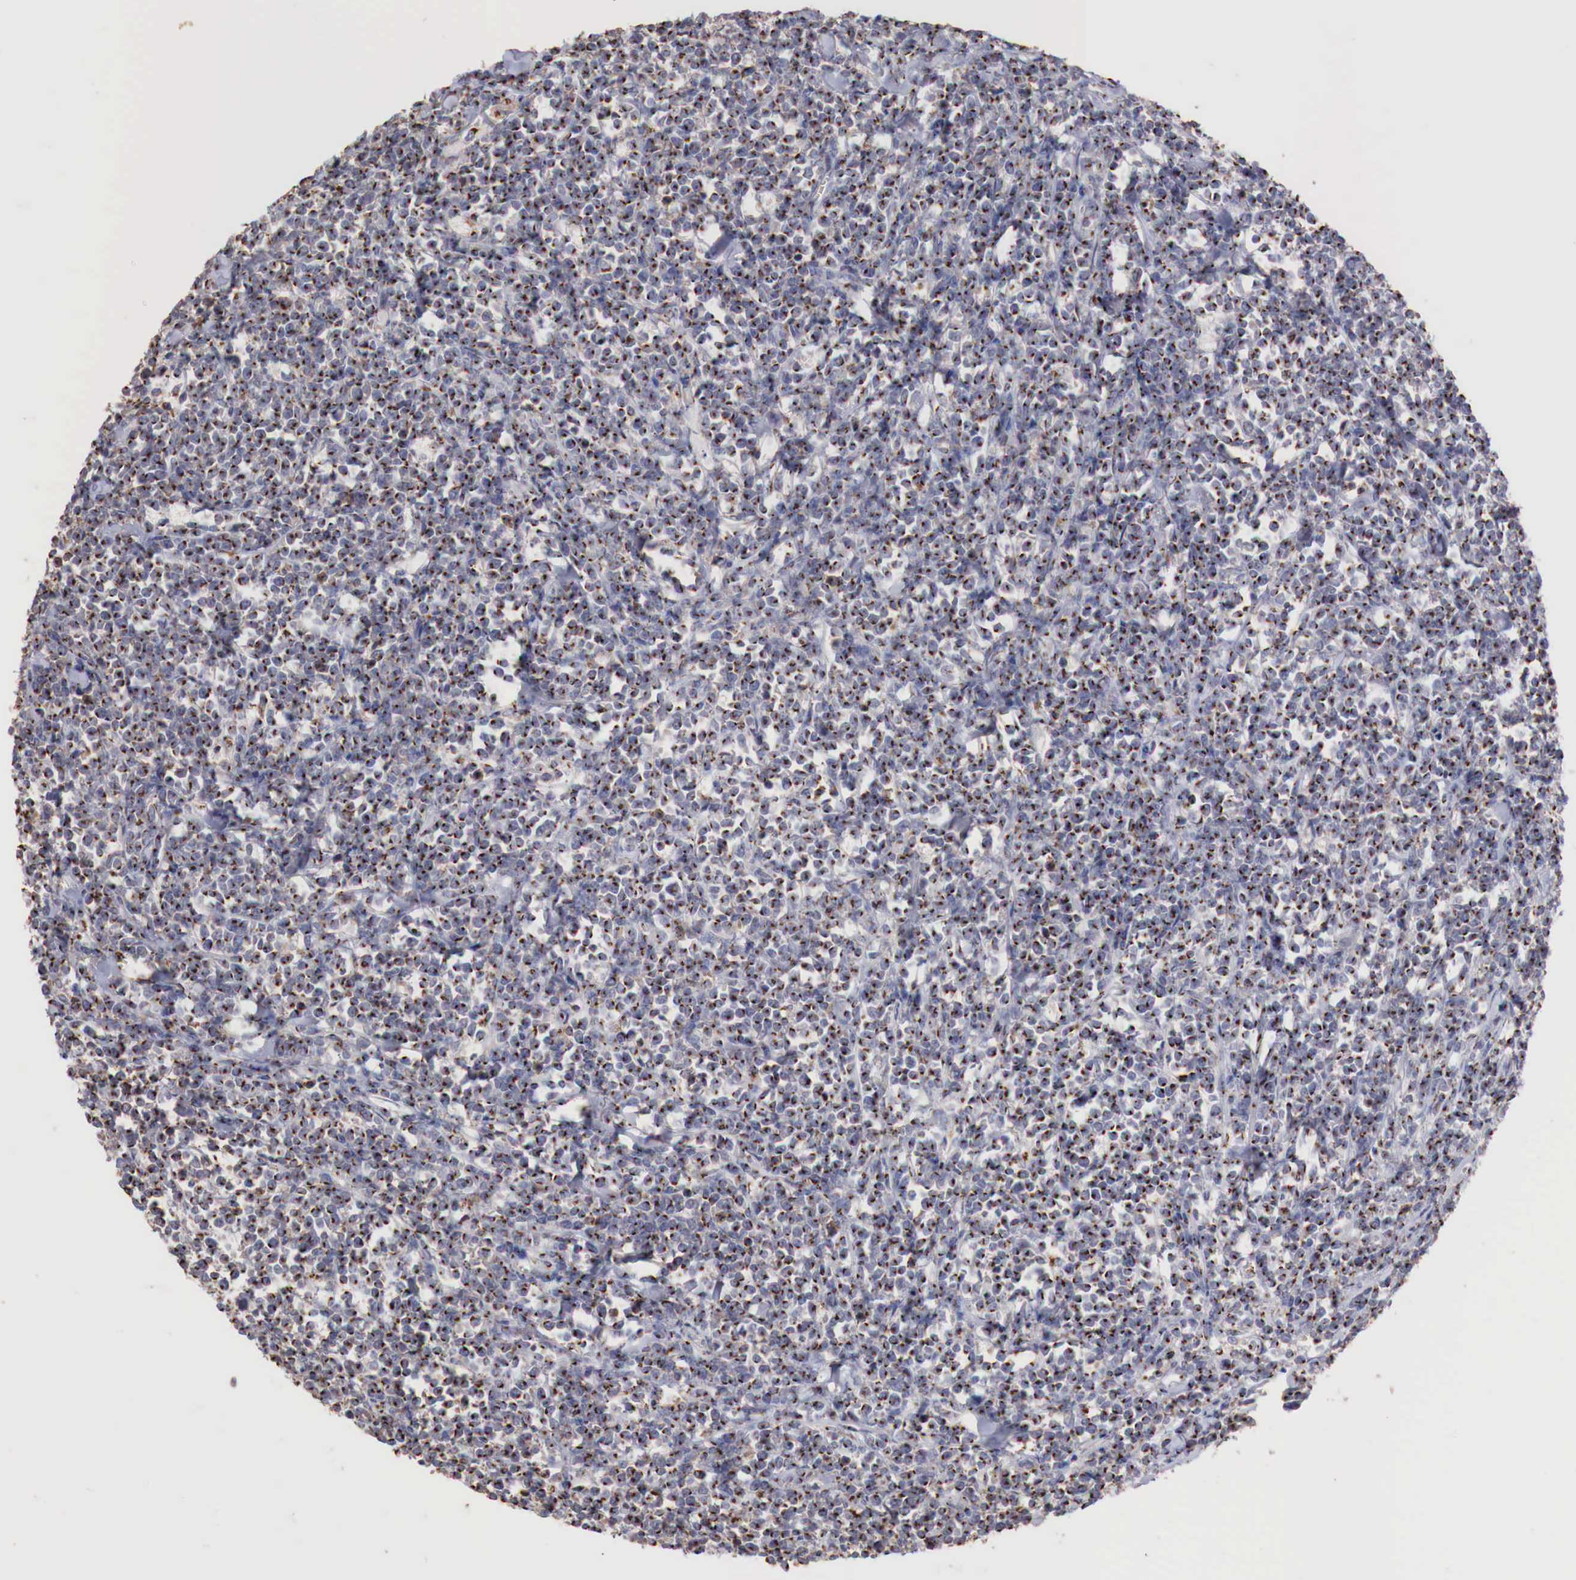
{"staining": {"intensity": "strong", "quantity": ">75%", "location": "cytoplasmic/membranous"}, "tissue": "lymphoma", "cell_type": "Tumor cells", "image_type": "cancer", "snomed": [{"axis": "morphology", "description": "Malignant lymphoma, non-Hodgkin's type, High grade"}, {"axis": "topography", "description": "Small intestine"}, {"axis": "topography", "description": "Colon"}], "caption": "Tumor cells exhibit strong cytoplasmic/membranous expression in about >75% of cells in high-grade malignant lymphoma, non-Hodgkin's type. The protein is stained brown, and the nuclei are stained in blue (DAB IHC with brightfield microscopy, high magnification).", "gene": "SYAP1", "patient": {"sex": "male", "age": 8}}